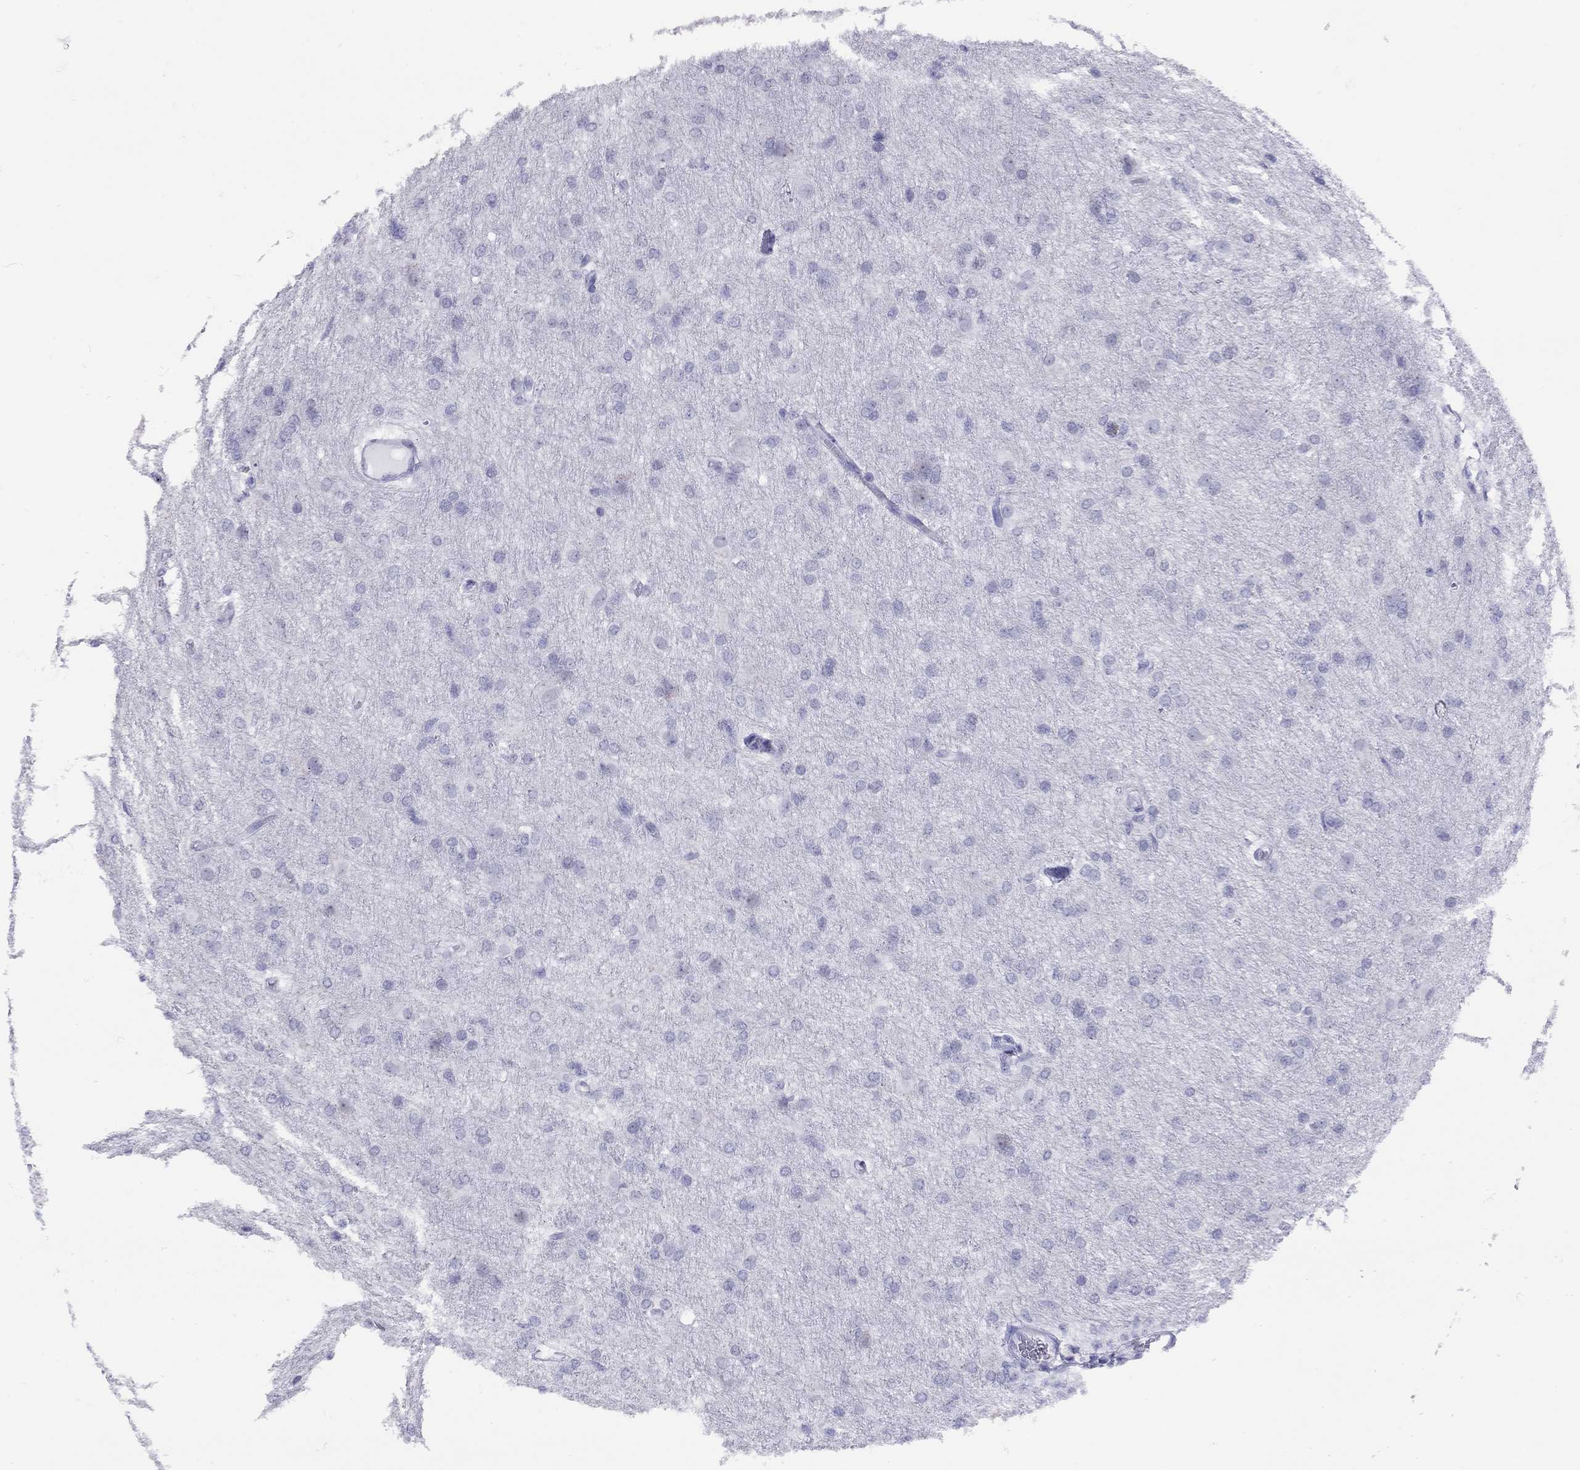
{"staining": {"intensity": "negative", "quantity": "none", "location": "none"}, "tissue": "glioma", "cell_type": "Tumor cells", "image_type": "cancer", "snomed": [{"axis": "morphology", "description": "Glioma, malignant, High grade"}, {"axis": "topography", "description": "Brain"}], "caption": "The immunohistochemistry (IHC) micrograph has no significant staining in tumor cells of malignant high-grade glioma tissue.", "gene": "LYAR", "patient": {"sex": "male", "age": 68}}